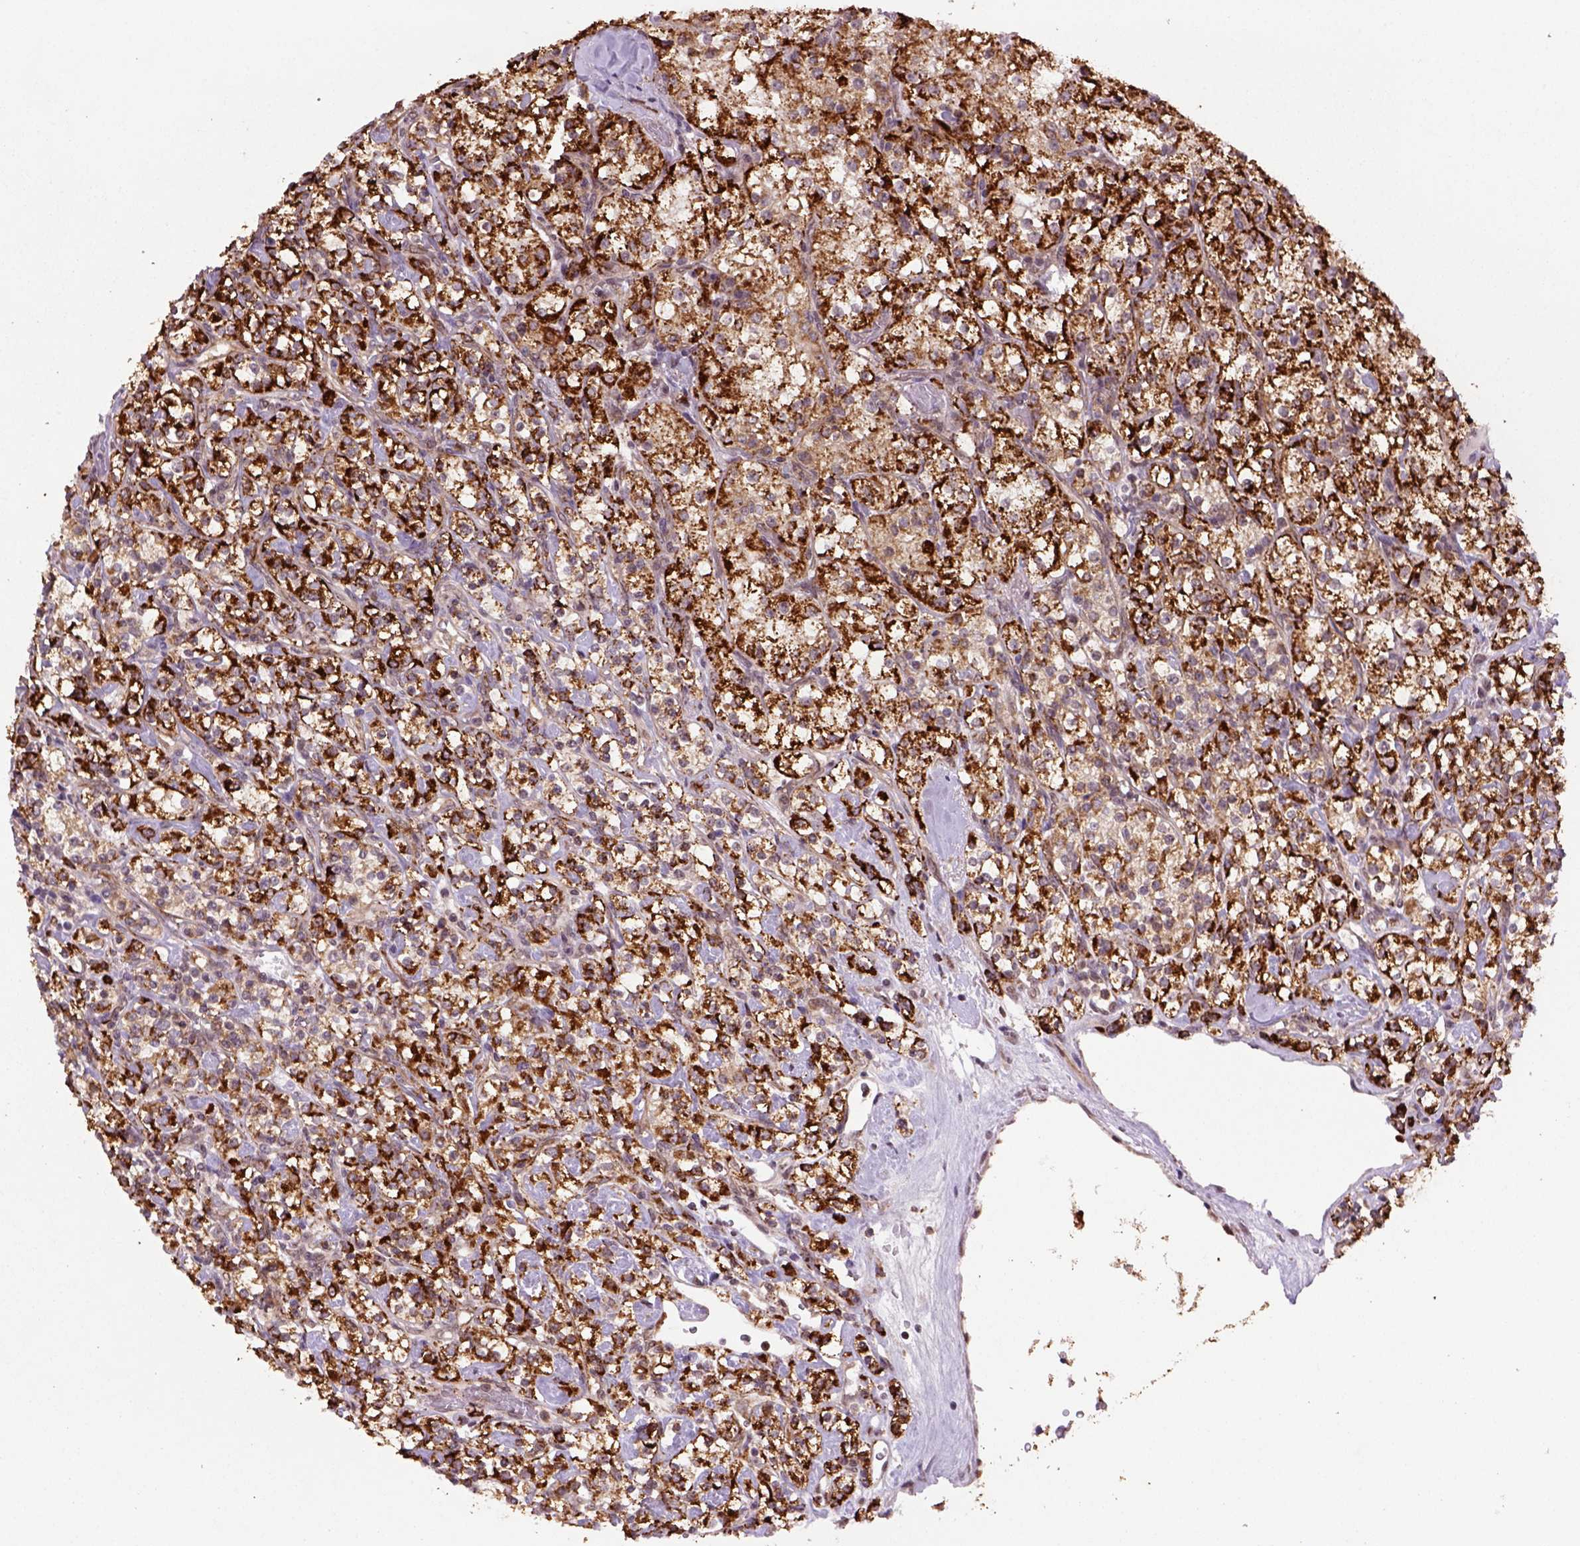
{"staining": {"intensity": "strong", "quantity": ">75%", "location": "cytoplasmic/membranous"}, "tissue": "renal cancer", "cell_type": "Tumor cells", "image_type": "cancer", "snomed": [{"axis": "morphology", "description": "Adenocarcinoma, NOS"}, {"axis": "topography", "description": "Kidney"}], "caption": "Adenocarcinoma (renal) stained for a protein demonstrates strong cytoplasmic/membranous positivity in tumor cells.", "gene": "FZD7", "patient": {"sex": "male", "age": 77}}